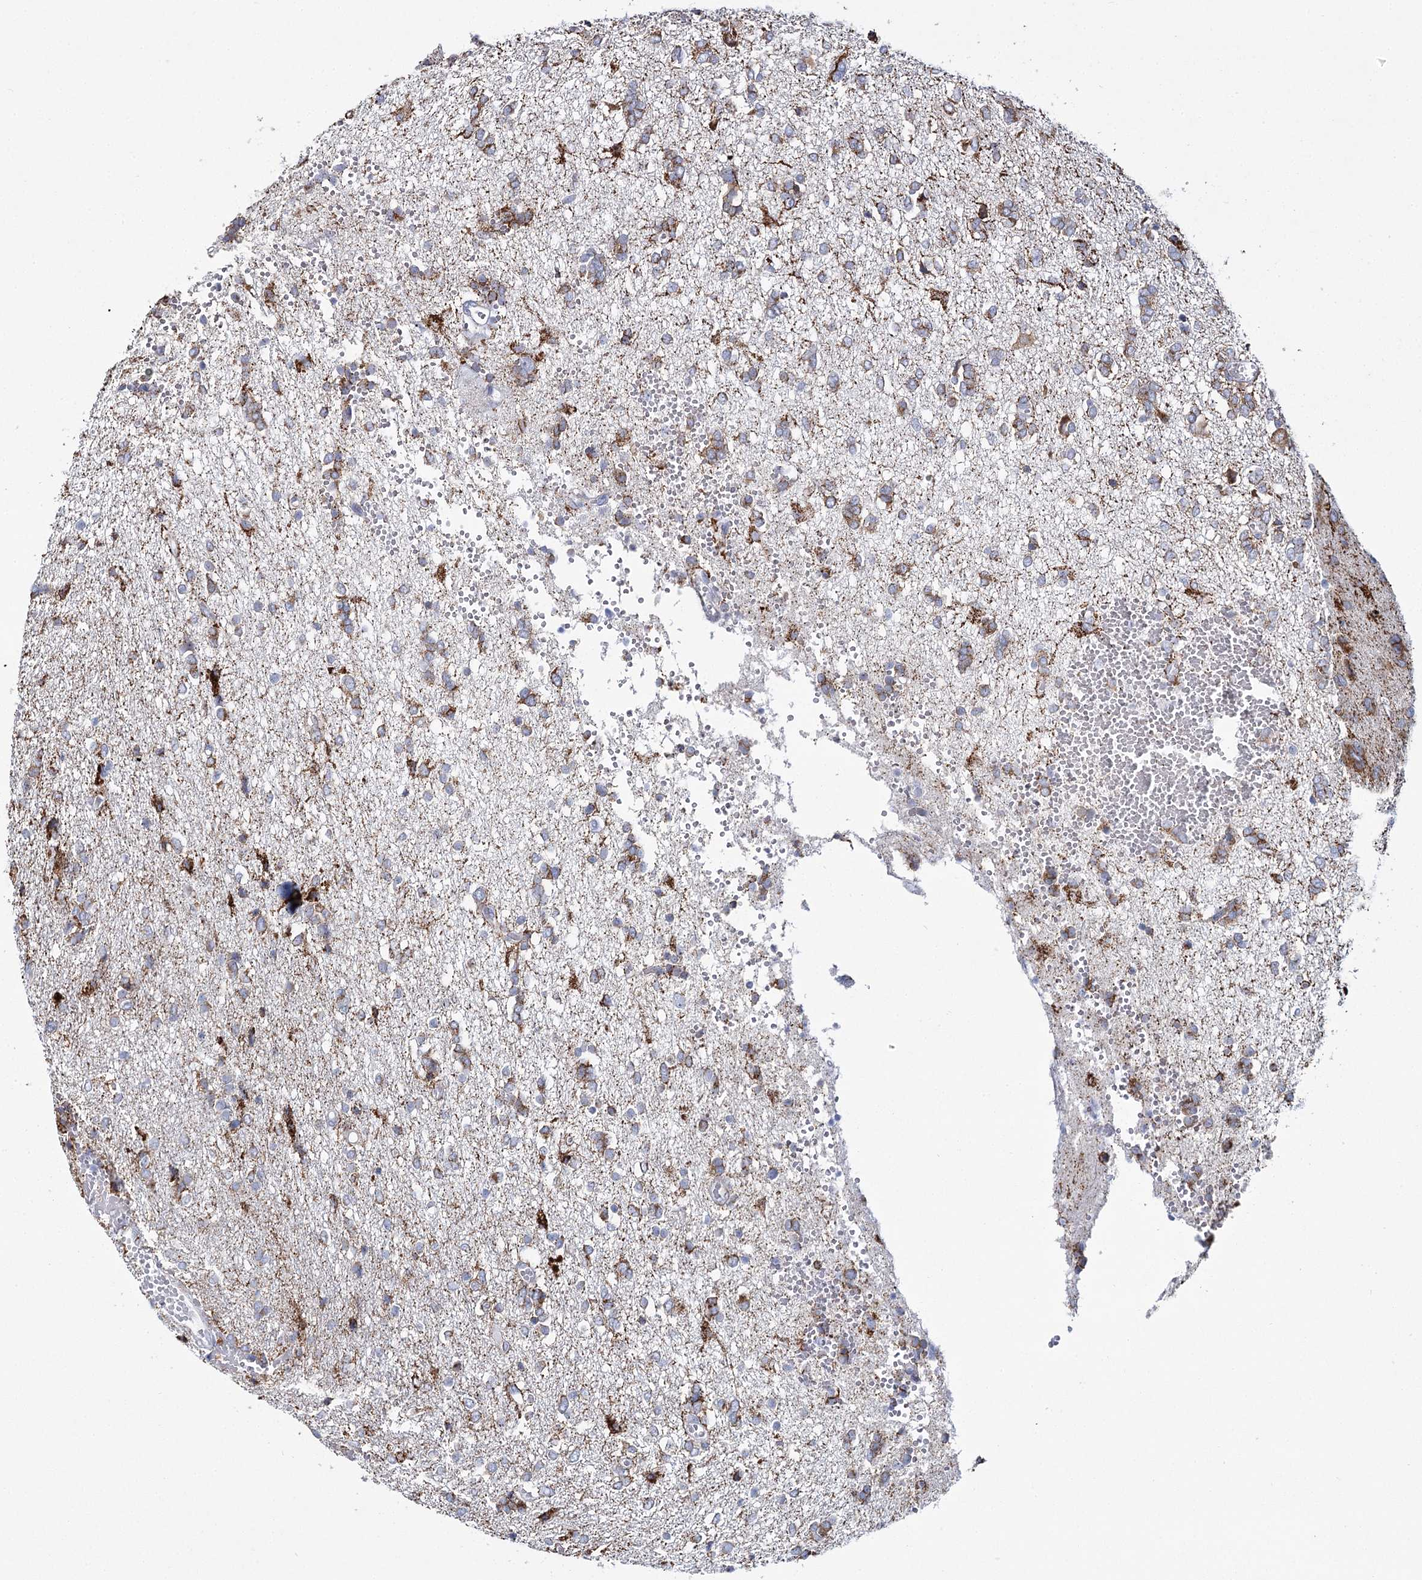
{"staining": {"intensity": "moderate", "quantity": "25%-75%", "location": "cytoplasmic/membranous"}, "tissue": "glioma", "cell_type": "Tumor cells", "image_type": "cancer", "snomed": [{"axis": "morphology", "description": "Glioma, malignant, High grade"}, {"axis": "topography", "description": "Brain"}], "caption": "Protein analysis of malignant high-grade glioma tissue exhibits moderate cytoplasmic/membranous expression in about 25%-75% of tumor cells.", "gene": "THUMPD3", "patient": {"sex": "female", "age": 59}}